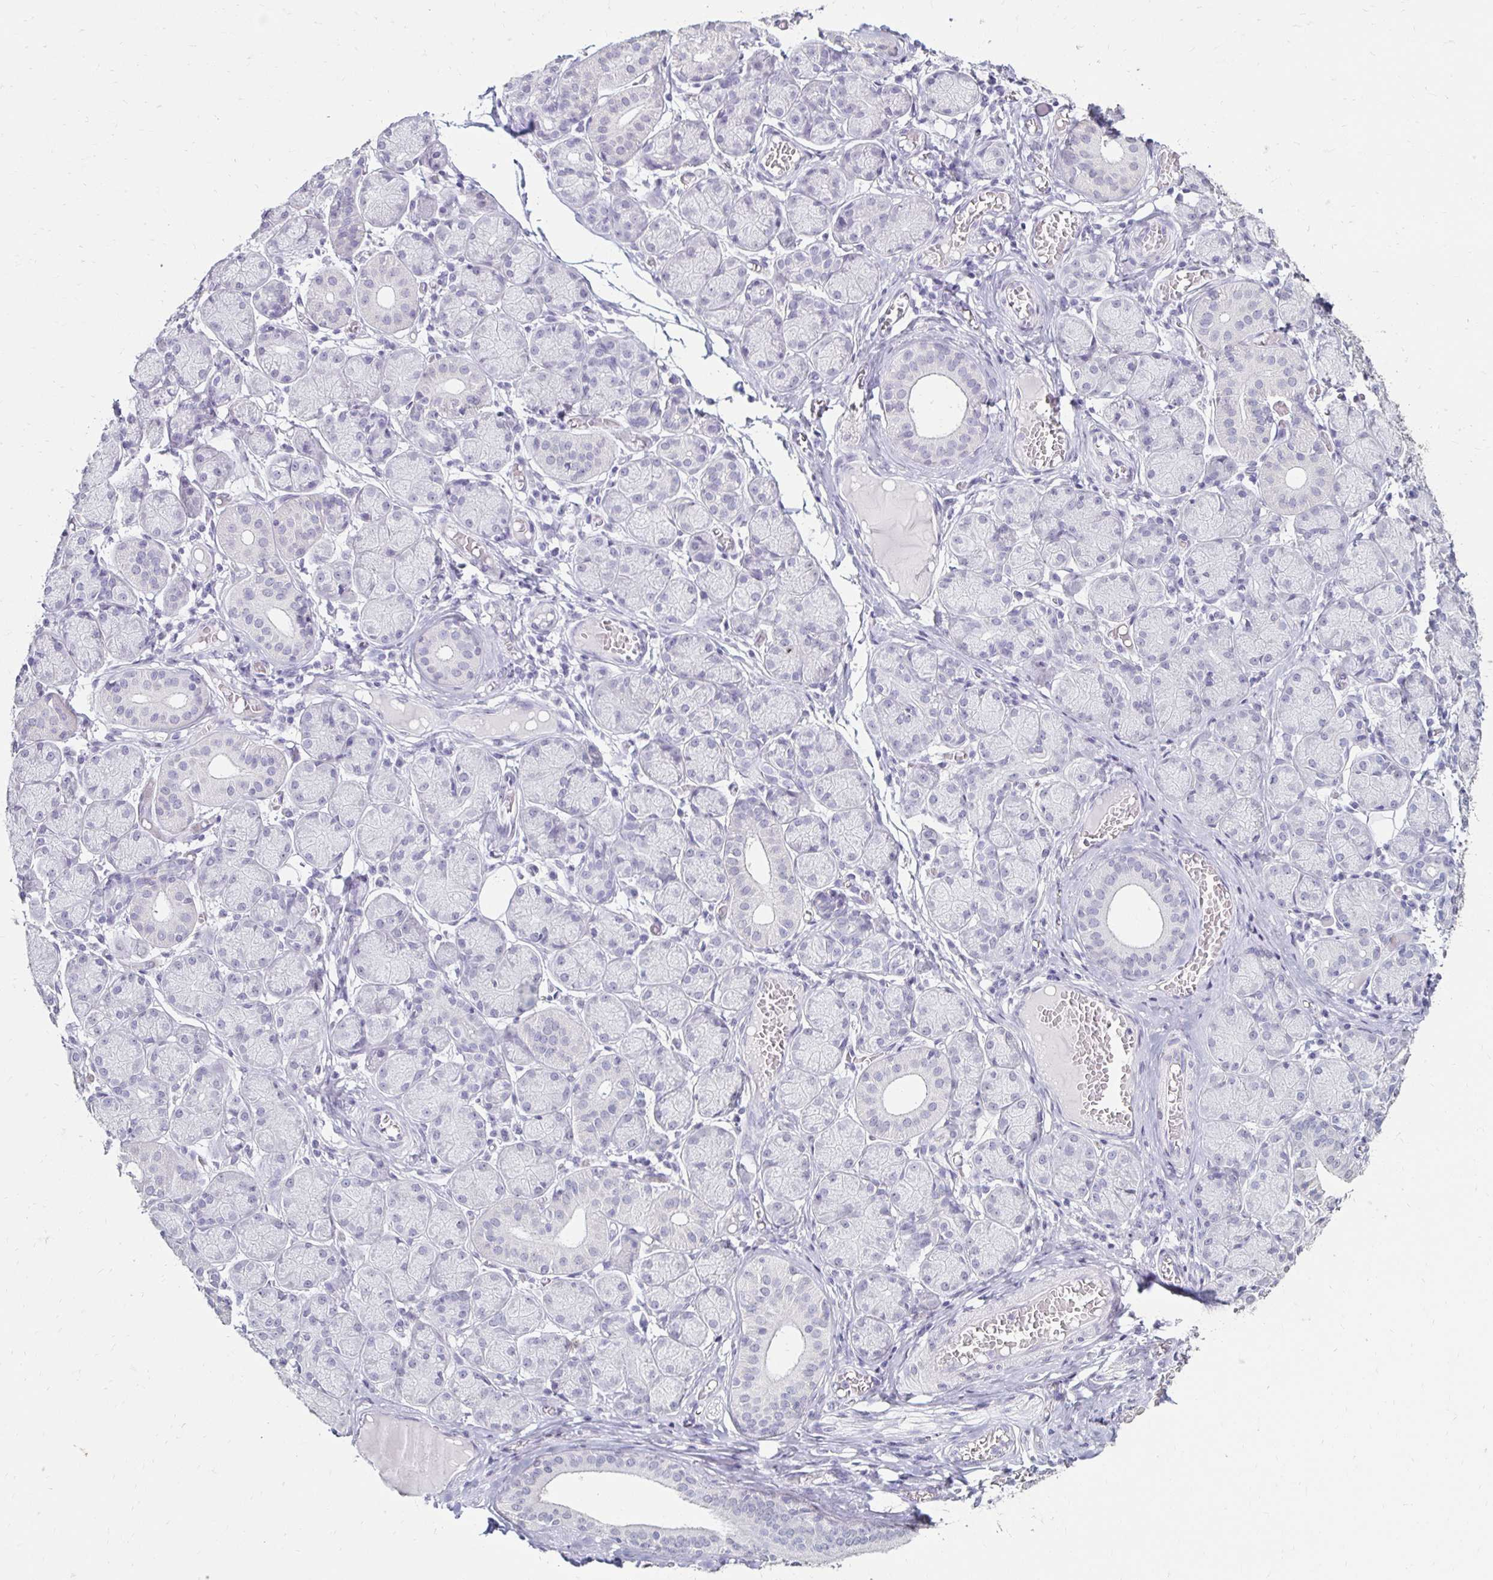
{"staining": {"intensity": "negative", "quantity": "none", "location": "none"}, "tissue": "salivary gland", "cell_type": "Glandular cells", "image_type": "normal", "snomed": [{"axis": "morphology", "description": "Normal tissue, NOS"}, {"axis": "topography", "description": "Salivary gland"}], "caption": "Immunohistochemistry of normal salivary gland demonstrates no staining in glandular cells. (IHC, brightfield microscopy, high magnification).", "gene": "TOMM34", "patient": {"sex": "female", "age": 24}}